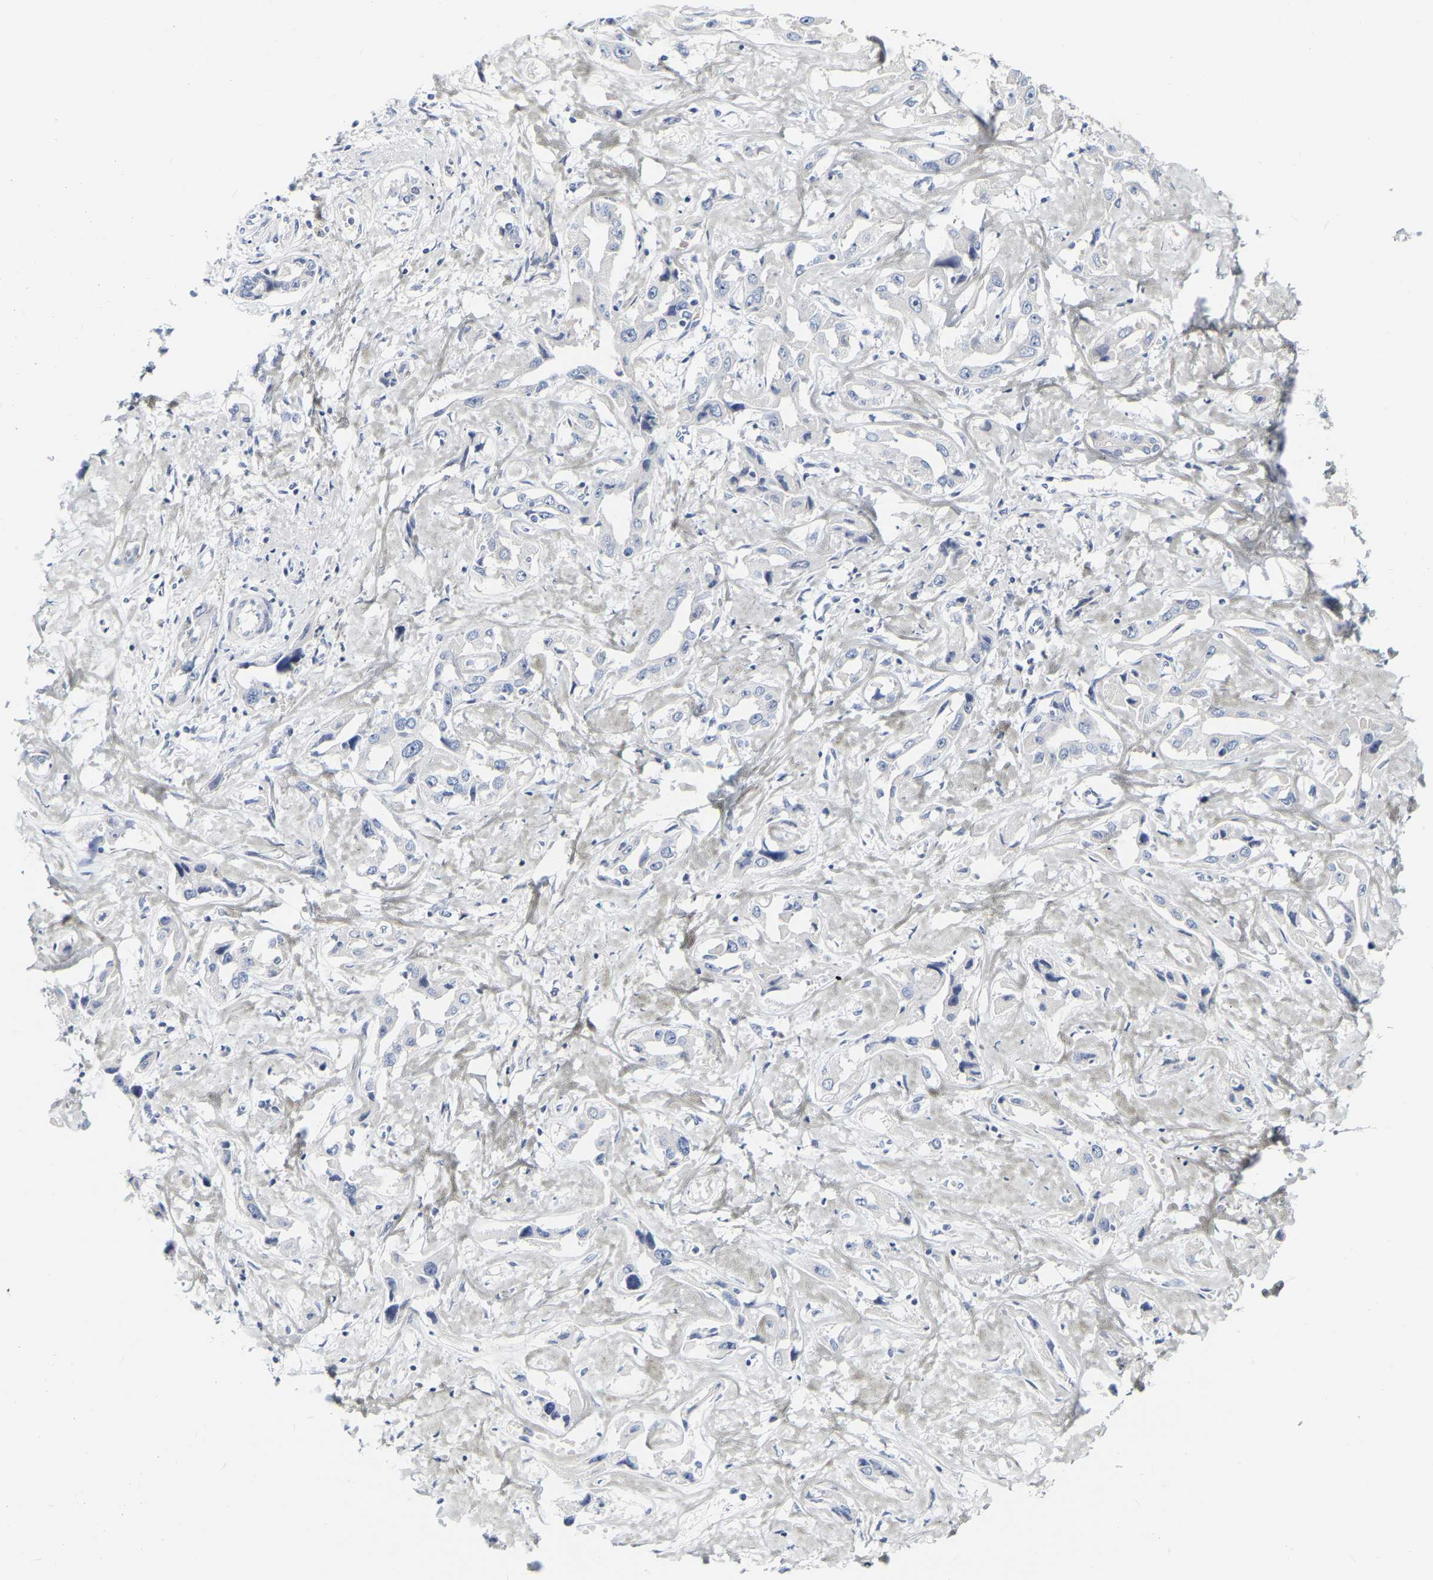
{"staining": {"intensity": "negative", "quantity": "none", "location": "none"}, "tissue": "liver cancer", "cell_type": "Tumor cells", "image_type": "cancer", "snomed": [{"axis": "morphology", "description": "Cholangiocarcinoma"}, {"axis": "topography", "description": "Liver"}], "caption": "This is a photomicrograph of IHC staining of liver cholangiocarcinoma, which shows no positivity in tumor cells.", "gene": "GNAS", "patient": {"sex": "male", "age": 59}}